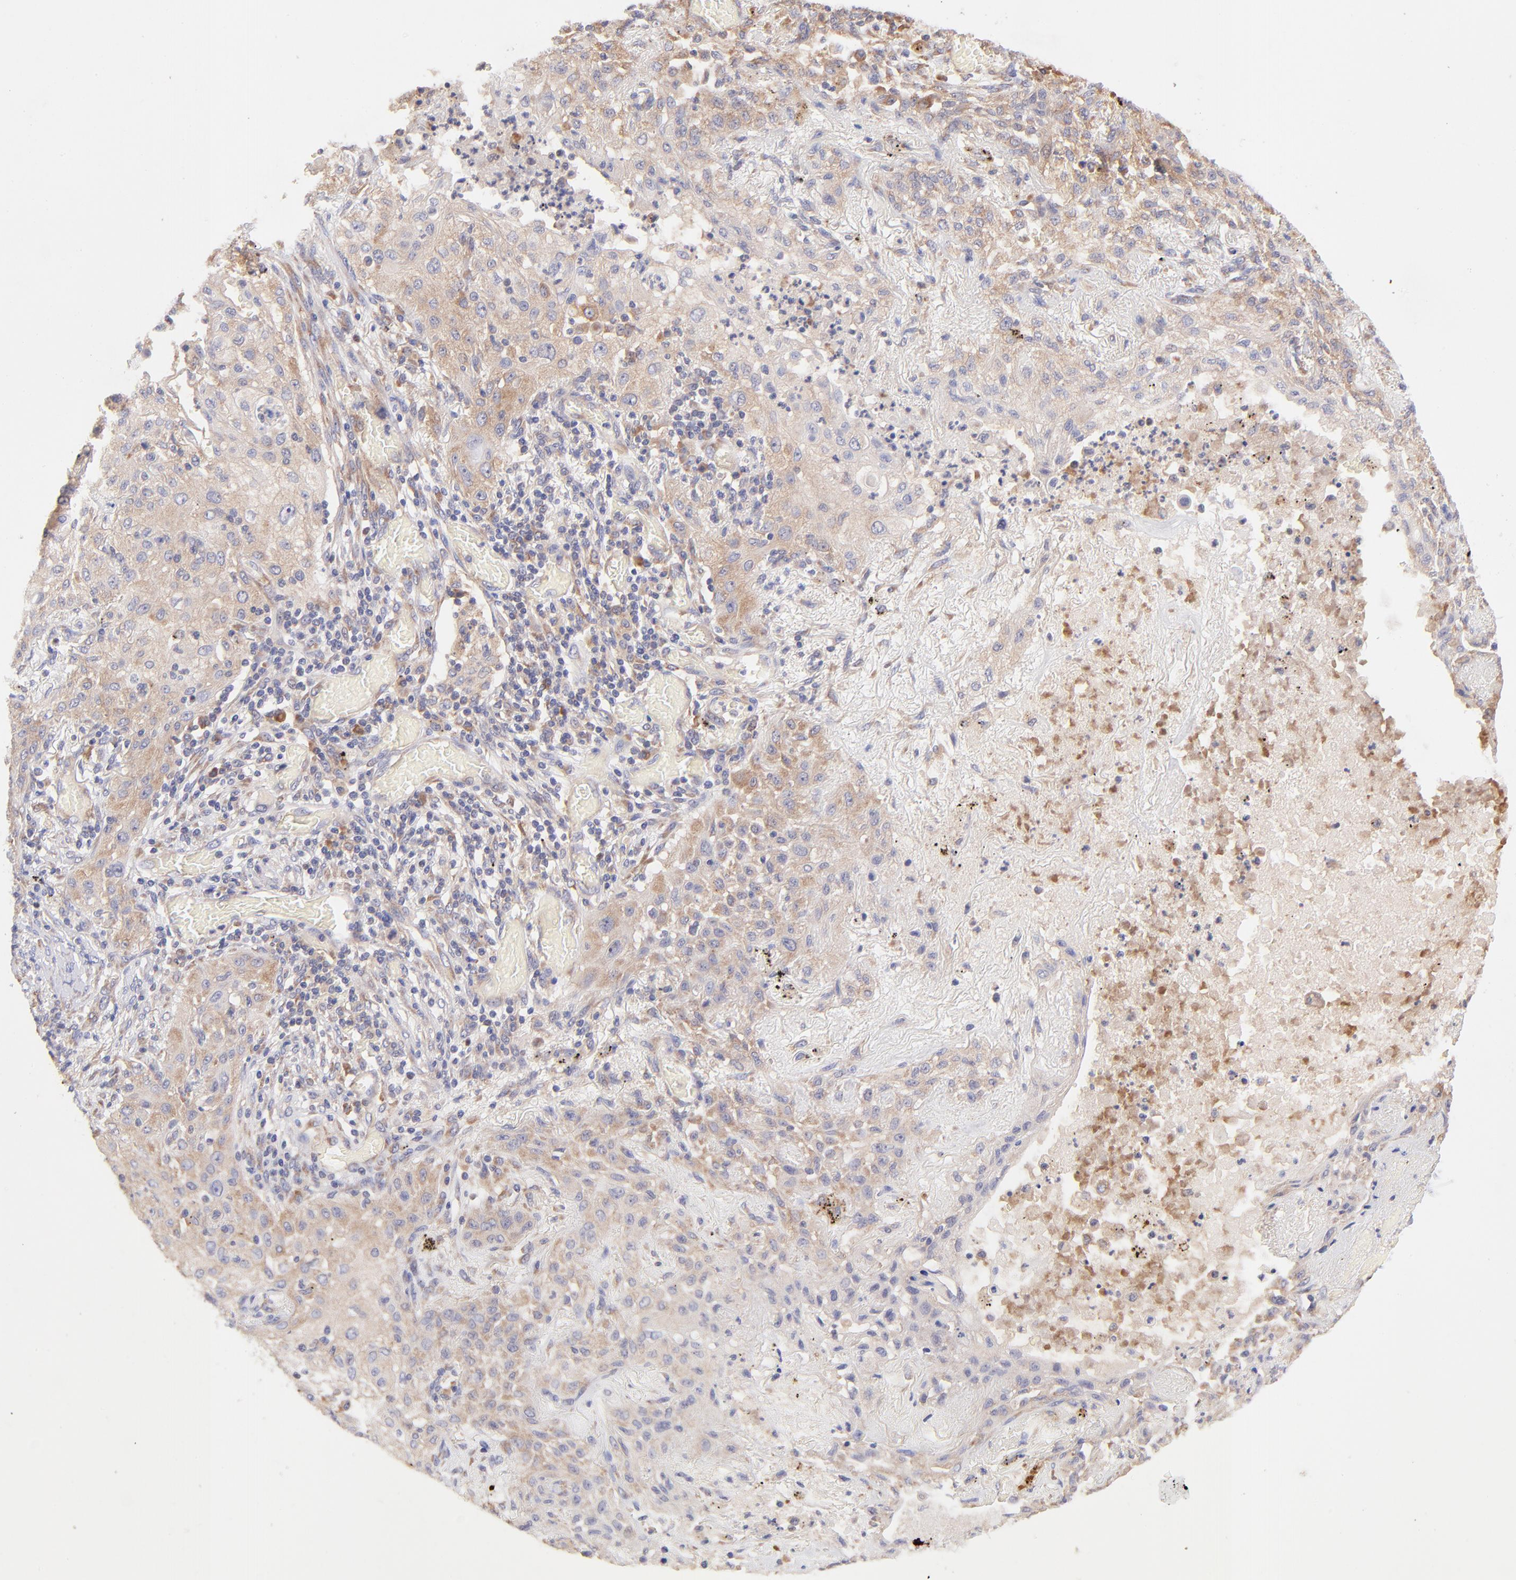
{"staining": {"intensity": "moderate", "quantity": ">75%", "location": "cytoplasmic/membranous"}, "tissue": "lung cancer", "cell_type": "Tumor cells", "image_type": "cancer", "snomed": [{"axis": "morphology", "description": "Squamous cell carcinoma, NOS"}, {"axis": "topography", "description": "Lung"}], "caption": "Protein staining demonstrates moderate cytoplasmic/membranous expression in about >75% of tumor cells in lung cancer.", "gene": "RPL11", "patient": {"sex": "female", "age": 47}}